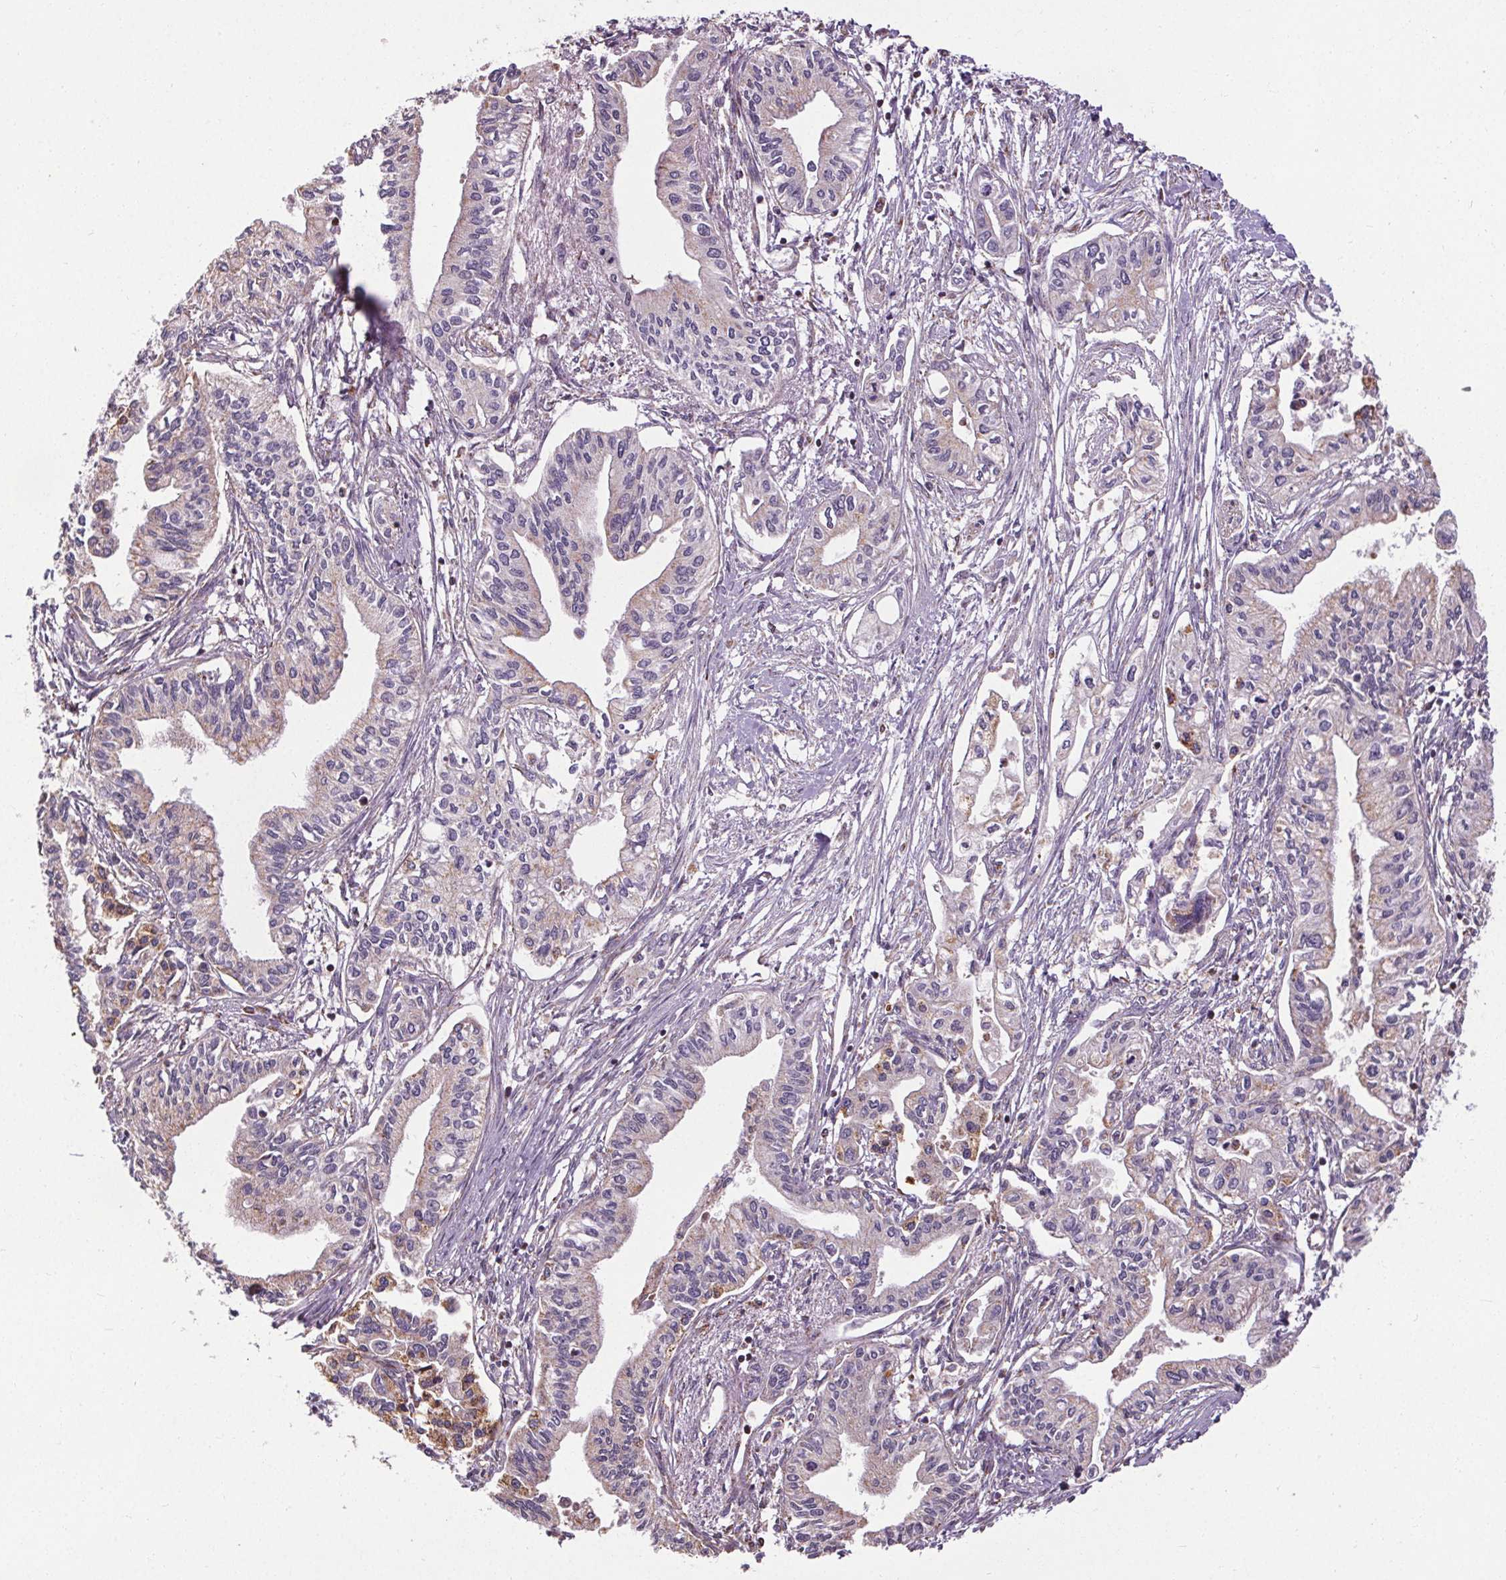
{"staining": {"intensity": "moderate", "quantity": "<25%", "location": "cytoplasmic/membranous"}, "tissue": "pancreatic cancer", "cell_type": "Tumor cells", "image_type": "cancer", "snomed": [{"axis": "morphology", "description": "Adenocarcinoma, NOS"}, {"axis": "topography", "description": "Pancreas"}], "caption": "Protein expression analysis of pancreatic cancer exhibits moderate cytoplasmic/membranous staining in about <25% of tumor cells.", "gene": "ZNF548", "patient": {"sex": "male", "age": 60}}